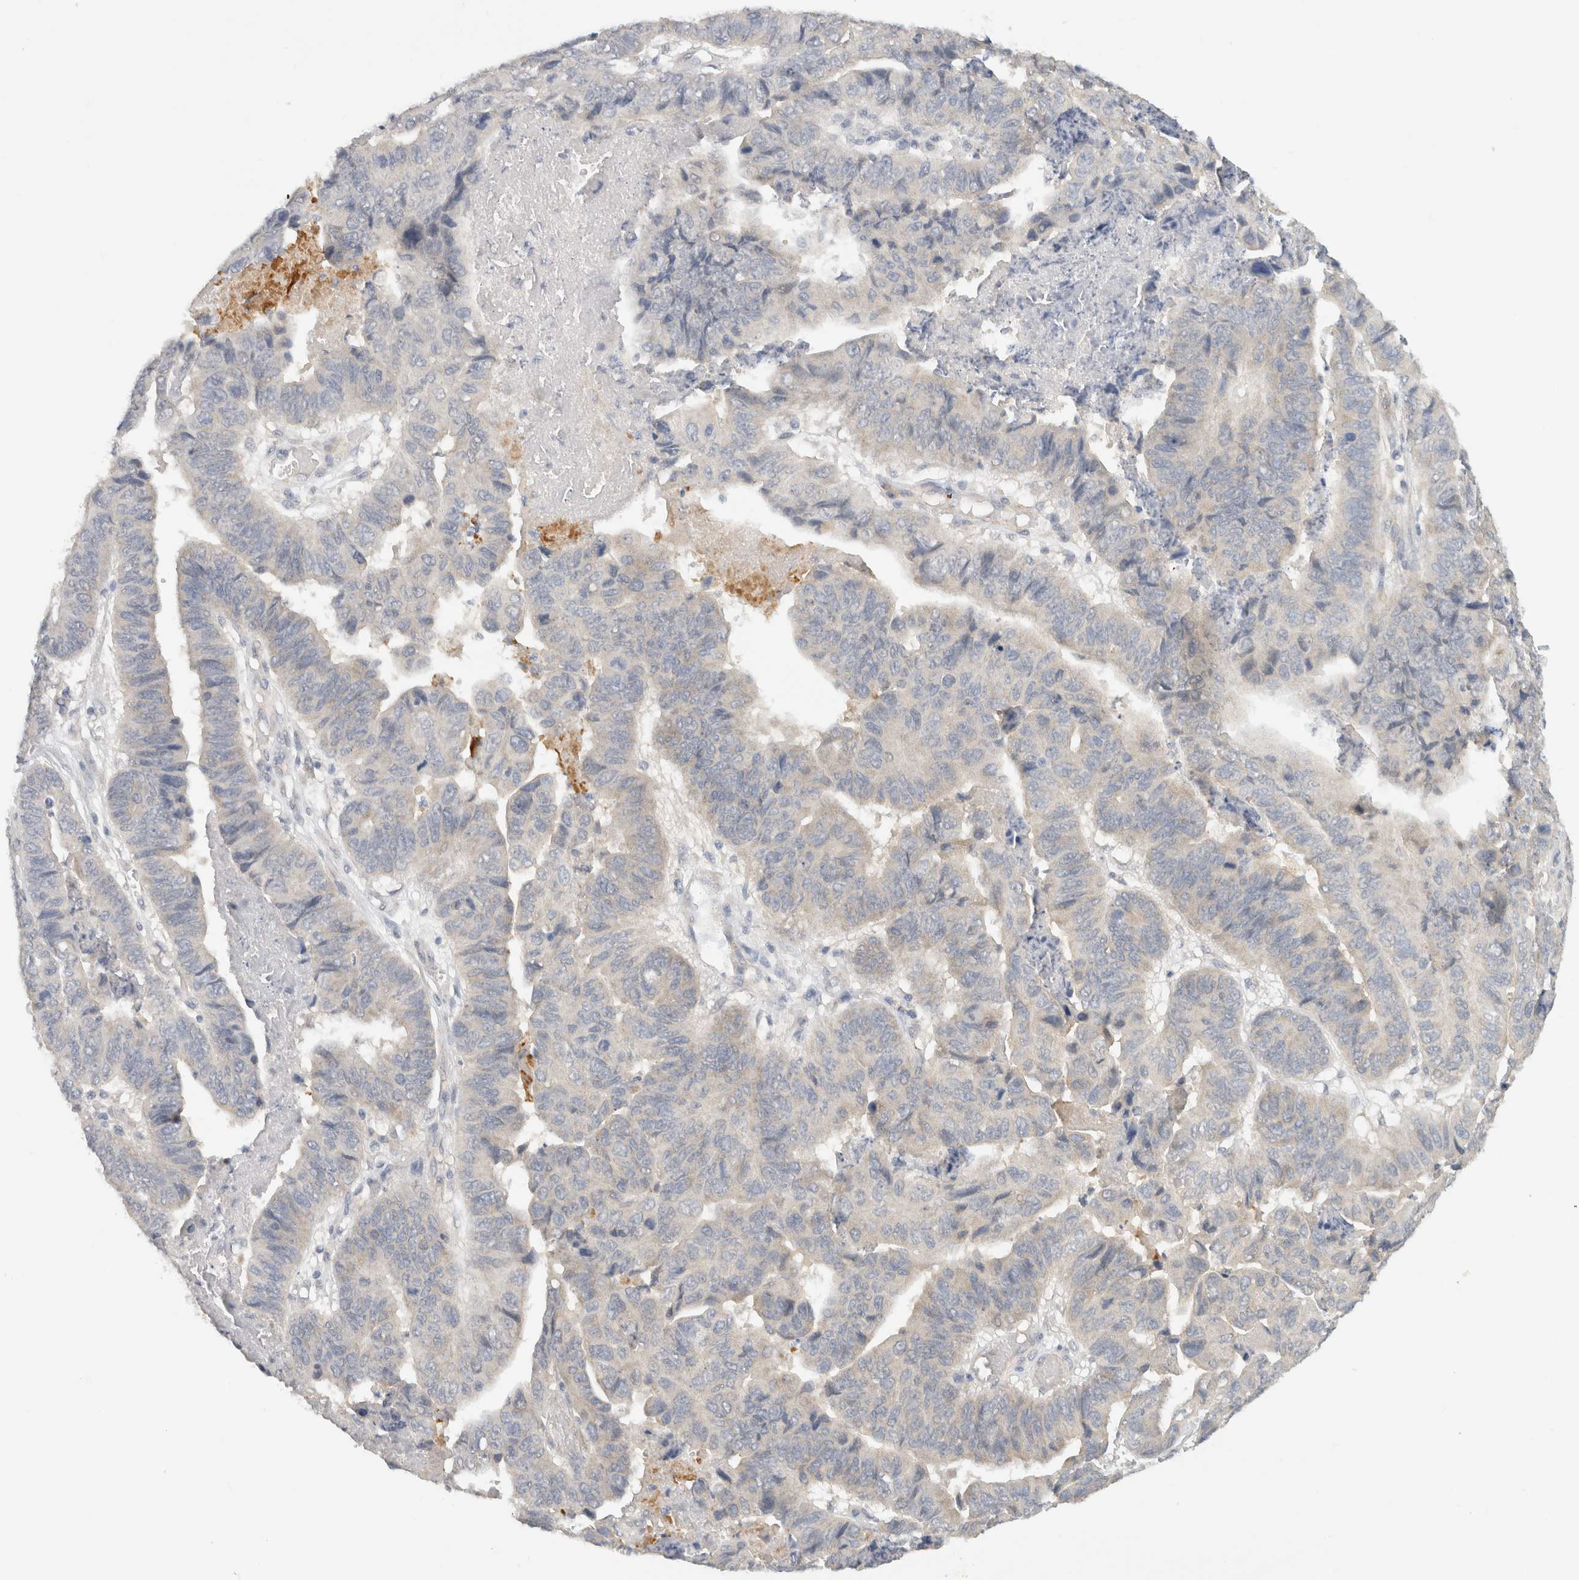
{"staining": {"intensity": "negative", "quantity": "none", "location": "none"}, "tissue": "stomach cancer", "cell_type": "Tumor cells", "image_type": "cancer", "snomed": [{"axis": "morphology", "description": "Adenocarcinoma, NOS"}, {"axis": "topography", "description": "Stomach, lower"}], "caption": "An image of human stomach cancer is negative for staining in tumor cells.", "gene": "CHRM4", "patient": {"sex": "male", "age": 77}}